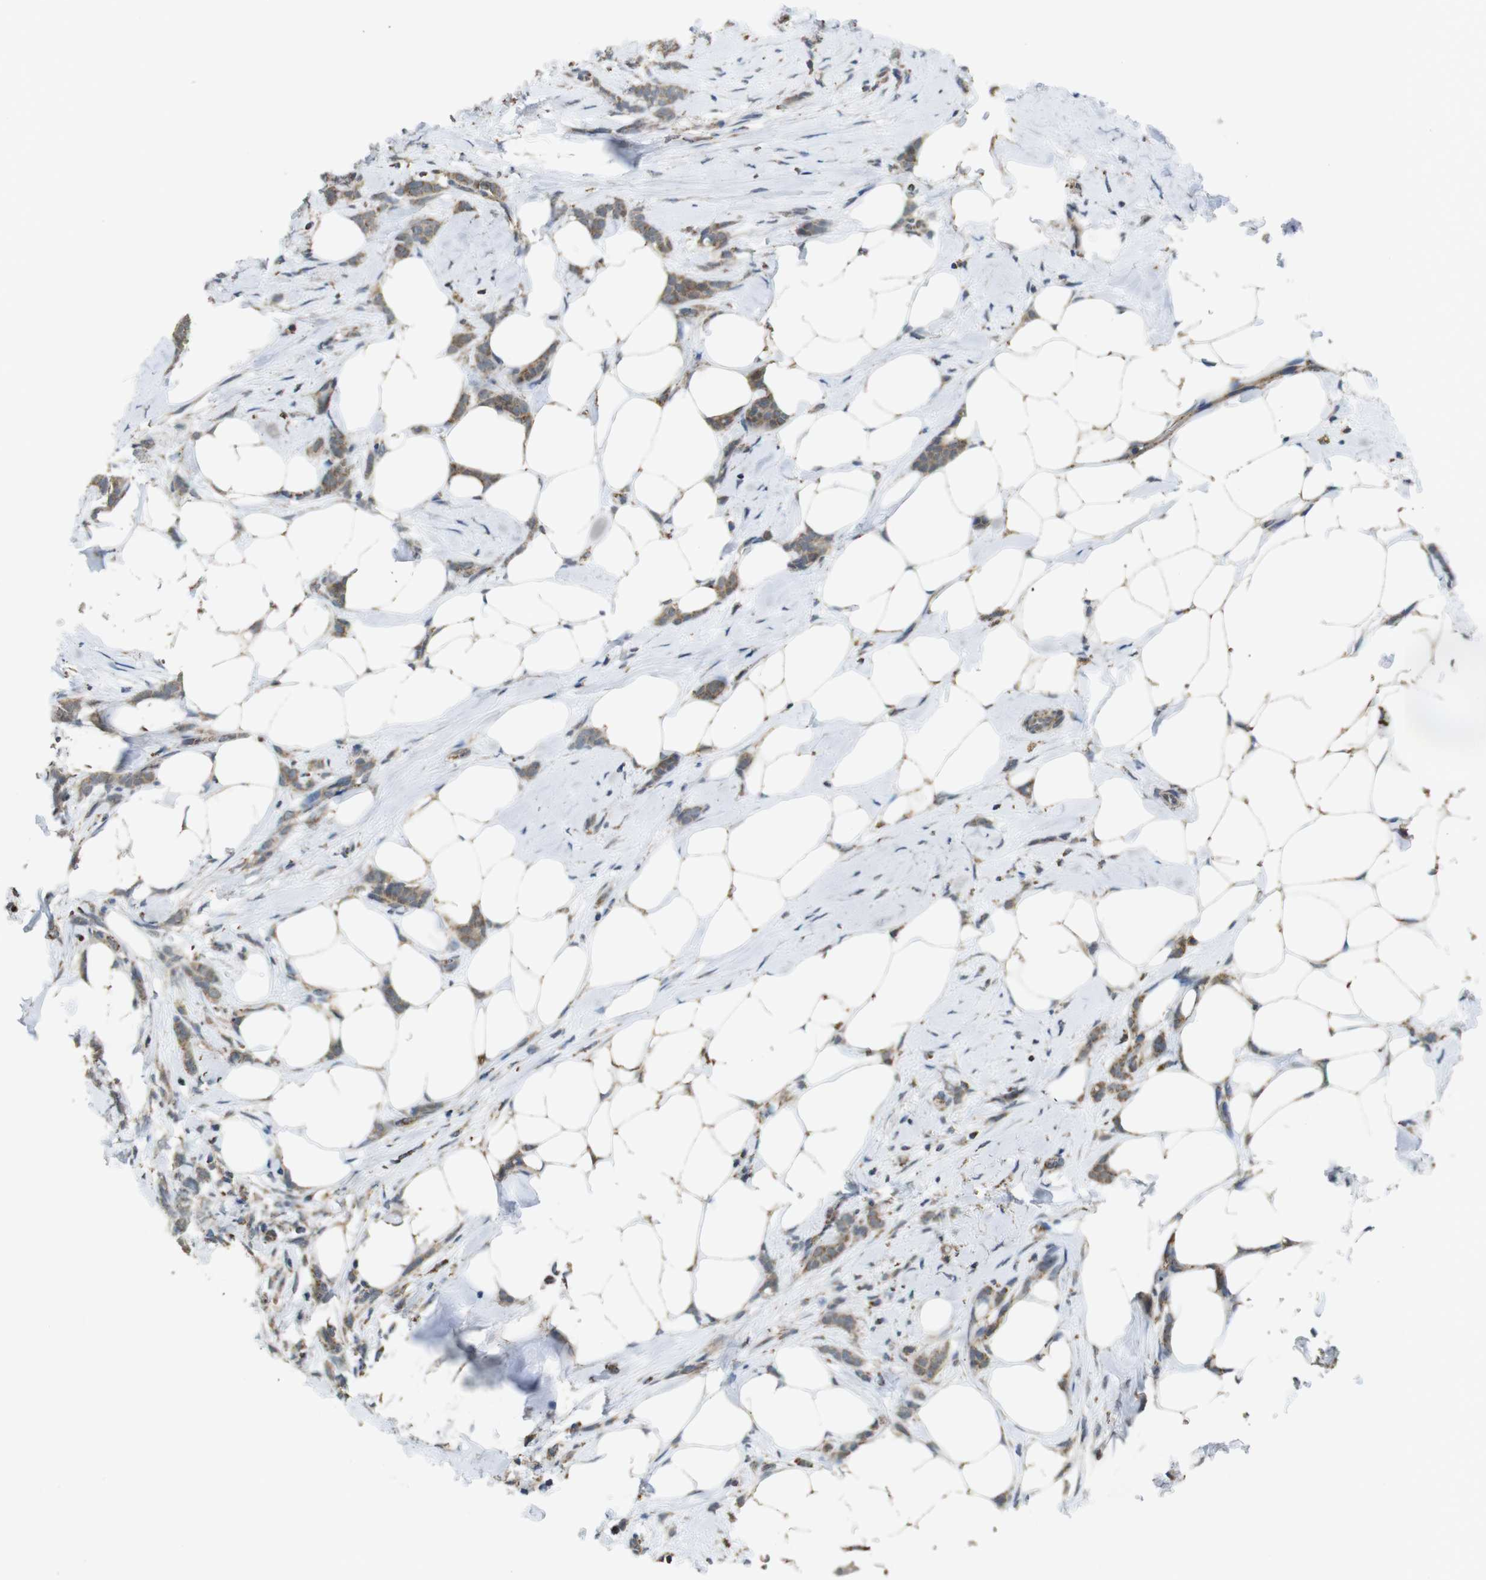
{"staining": {"intensity": "moderate", "quantity": ">75%", "location": "cytoplasmic/membranous"}, "tissue": "breast cancer", "cell_type": "Tumor cells", "image_type": "cancer", "snomed": [{"axis": "morphology", "description": "Lobular carcinoma, in situ"}, {"axis": "morphology", "description": "Lobular carcinoma"}, {"axis": "topography", "description": "Breast"}], "caption": "Approximately >75% of tumor cells in human lobular carcinoma in situ (breast) display moderate cytoplasmic/membranous protein positivity as visualized by brown immunohistochemical staining.", "gene": "CALHM2", "patient": {"sex": "female", "age": 41}}